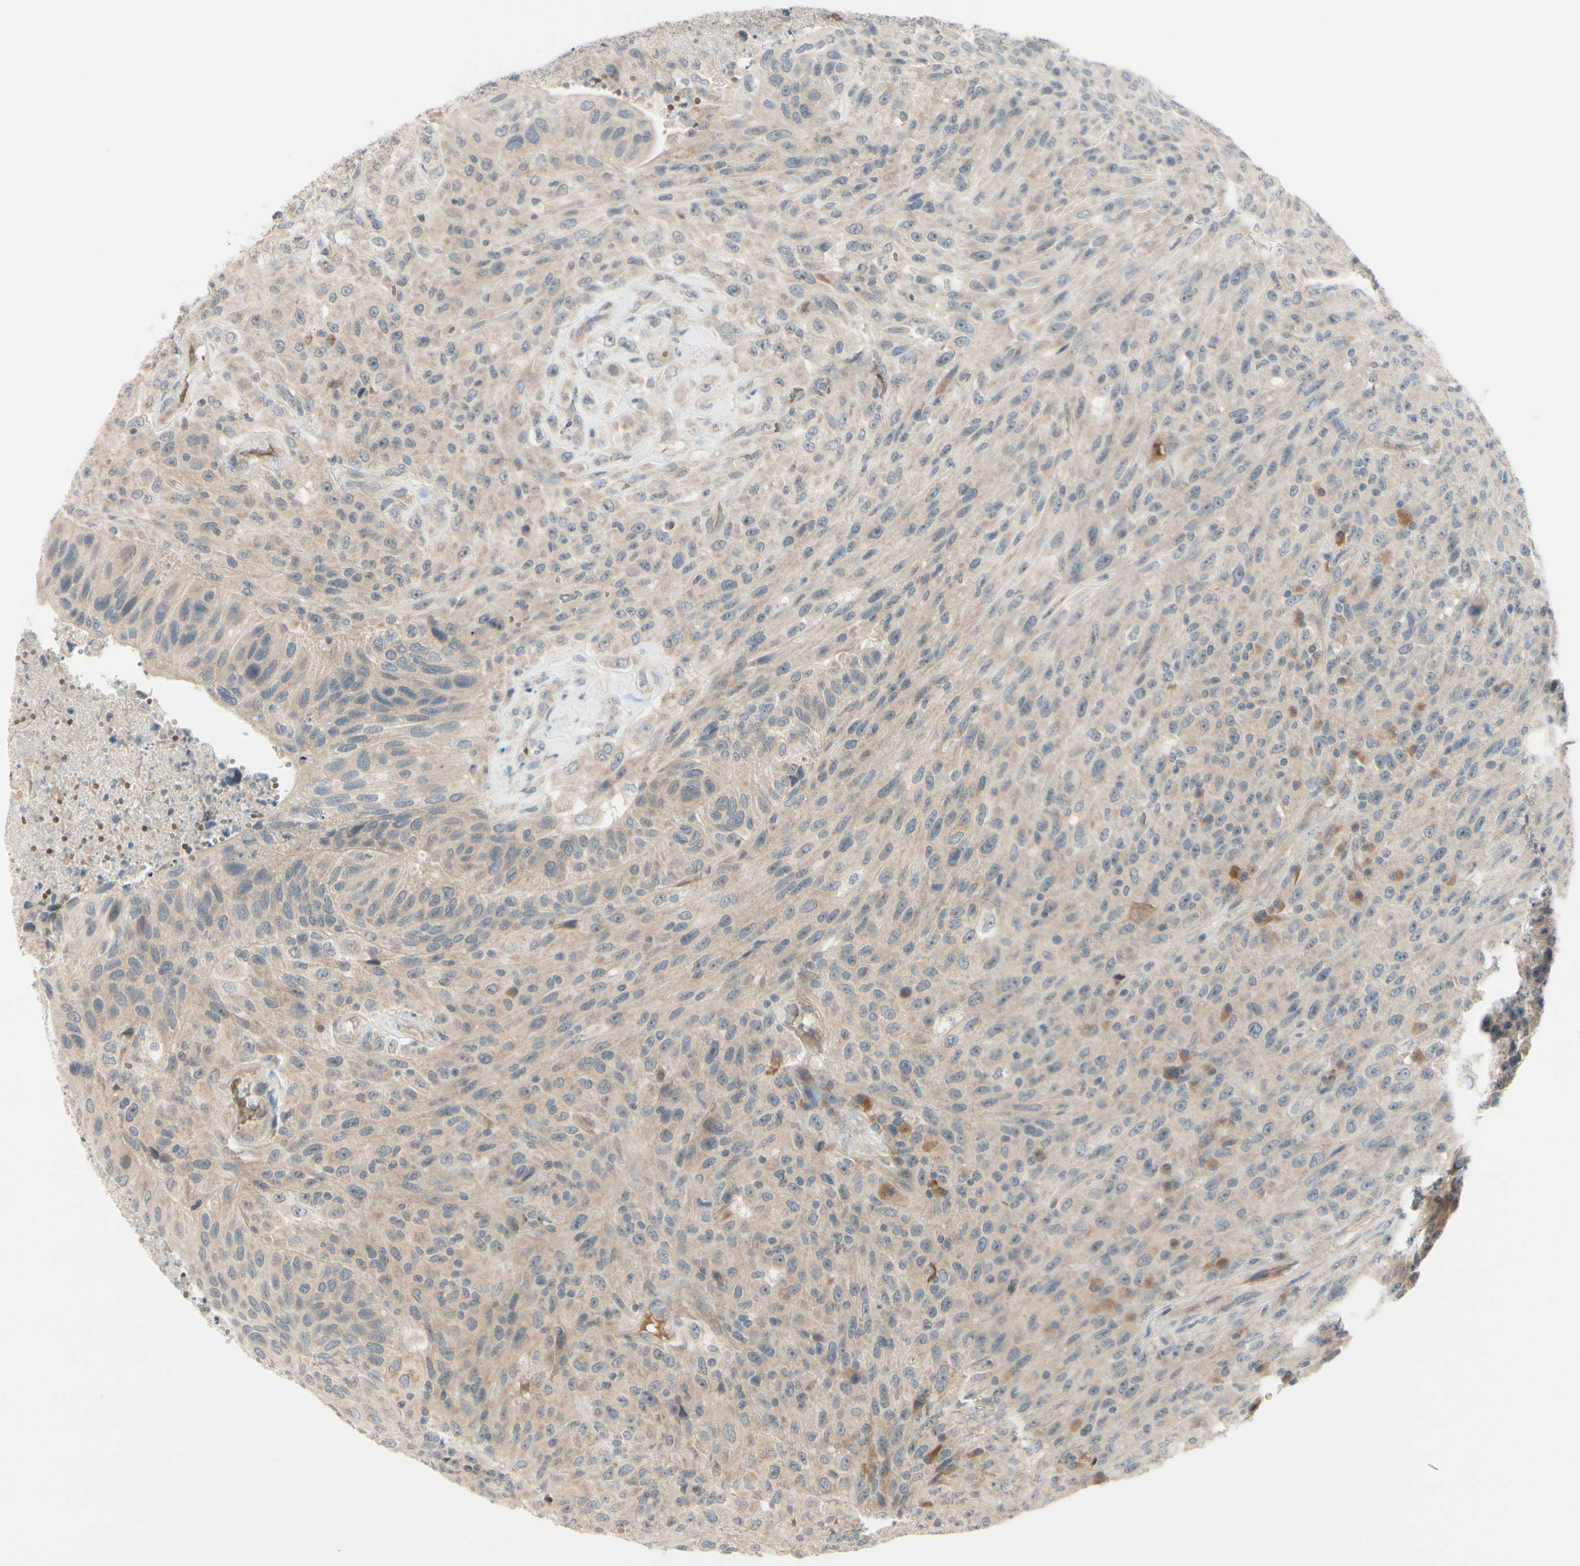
{"staining": {"intensity": "weak", "quantity": "25%-75%", "location": "cytoplasmic/membranous"}, "tissue": "urothelial cancer", "cell_type": "Tumor cells", "image_type": "cancer", "snomed": [{"axis": "morphology", "description": "Urothelial carcinoma, High grade"}, {"axis": "topography", "description": "Urinary bladder"}], "caption": "Protein expression analysis of high-grade urothelial carcinoma shows weak cytoplasmic/membranous expression in approximately 25%-75% of tumor cells.", "gene": "FGF10", "patient": {"sex": "male", "age": 66}}